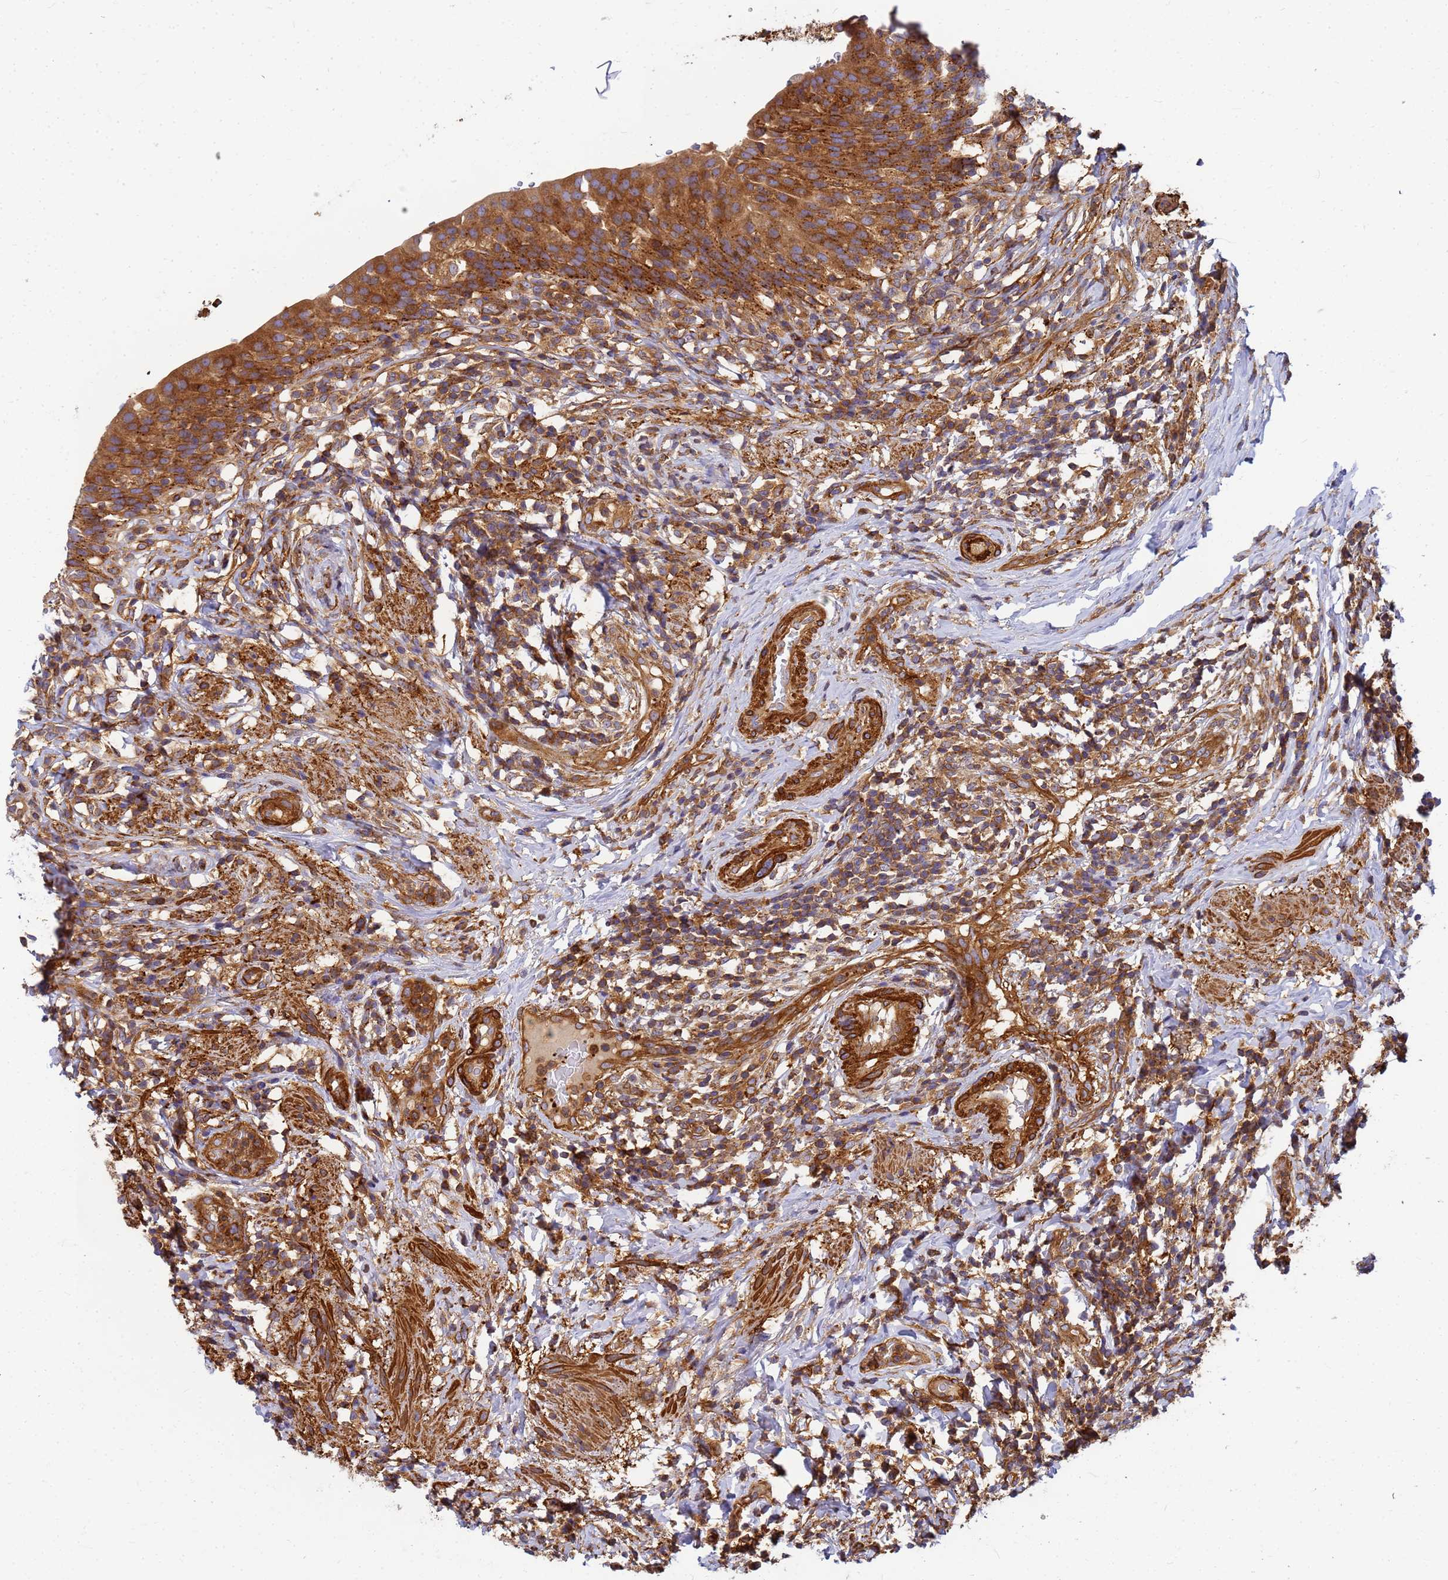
{"staining": {"intensity": "strong", "quantity": ">75%", "location": "cytoplasmic/membranous"}, "tissue": "urinary bladder", "cell_type": "Urothelial cells", "image_type": "normal", "snomed": [{"axis": "morphology", "description": "Normal tissue, NOS"}, {"axis": "morphology", "description": "Inflammation, NOS"}, {"axis": "topography", "description": "Urinary bladder"}], "caption": "A high amount of strong cytoplasmic/membranous staining is present in about >75% of urothelial cells in benign urinary bladder. The staining was performed using DAB (3,3'-diaminobenzidine) to visualize the protein expression in brown, while the nuclei were stained in blue with hematoxylin (Magnification: 20x).", "gene": "C2CD5", "patient": {"sex": "male", "age": 64}}